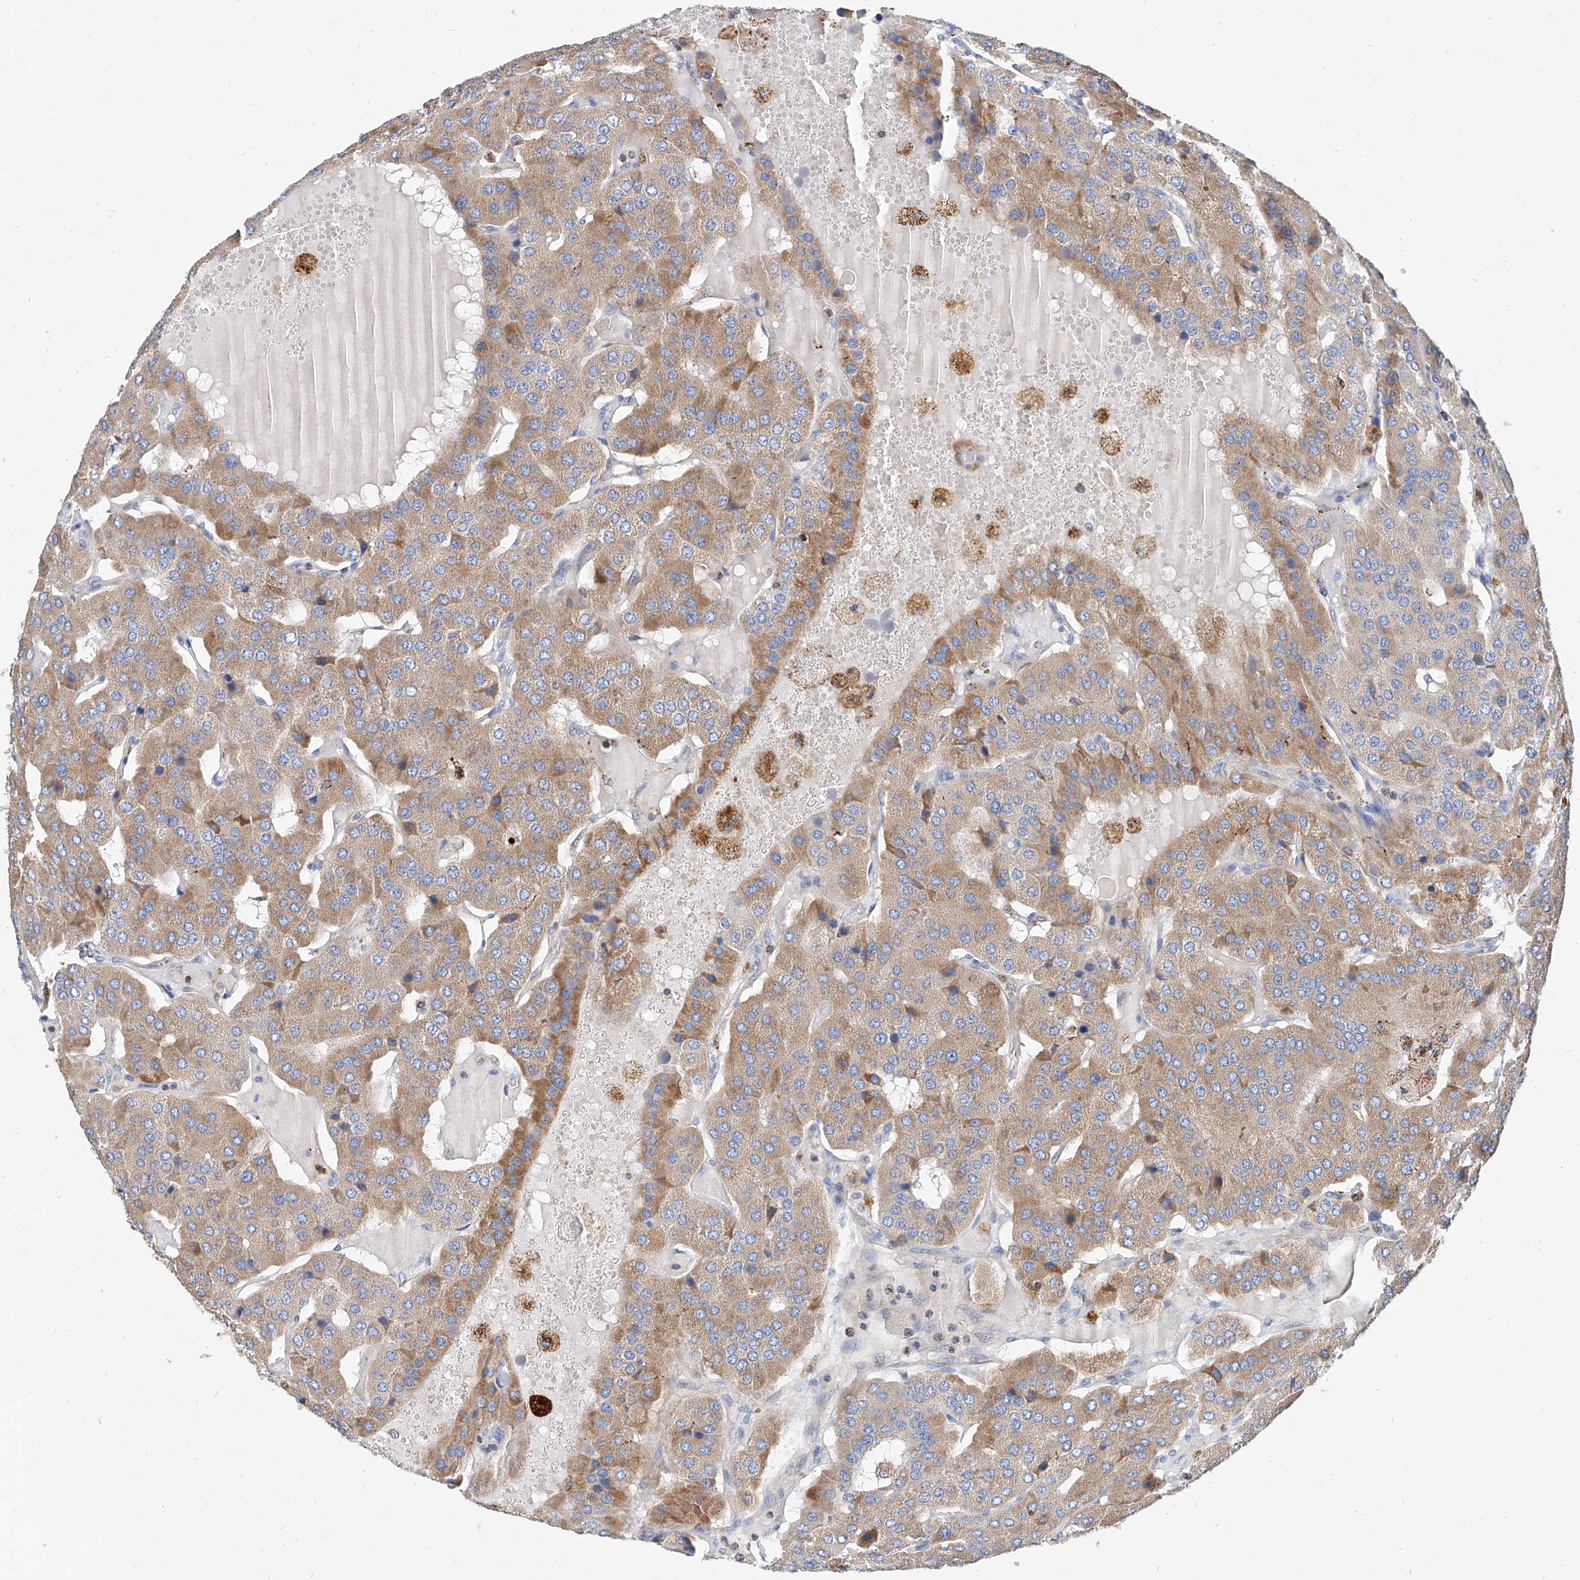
{"staining": {"intensity": "moderate", "quantity": ">75%", "location": "cytoplasmic/membranous"}, "tissue": "parathyroid gland", "cell_type": "Glandular cells", "image_type": "normal", "snomed": [{"axis": "morphology", "description": "Normal tissue, NOS"}, {"axis": "morphology", "description": "Adenoma, NOS"}, {"axis": "topography", "description": "Parathyroid gland"}], "caption": "This is a micrograph of IHC staining of normal parathyroid gland, which shows moderate staining in the cytoplasmic/membranous of glandular cells.", "gene": "CPNE5", "patient": {"sex": "female", "age": 86}}